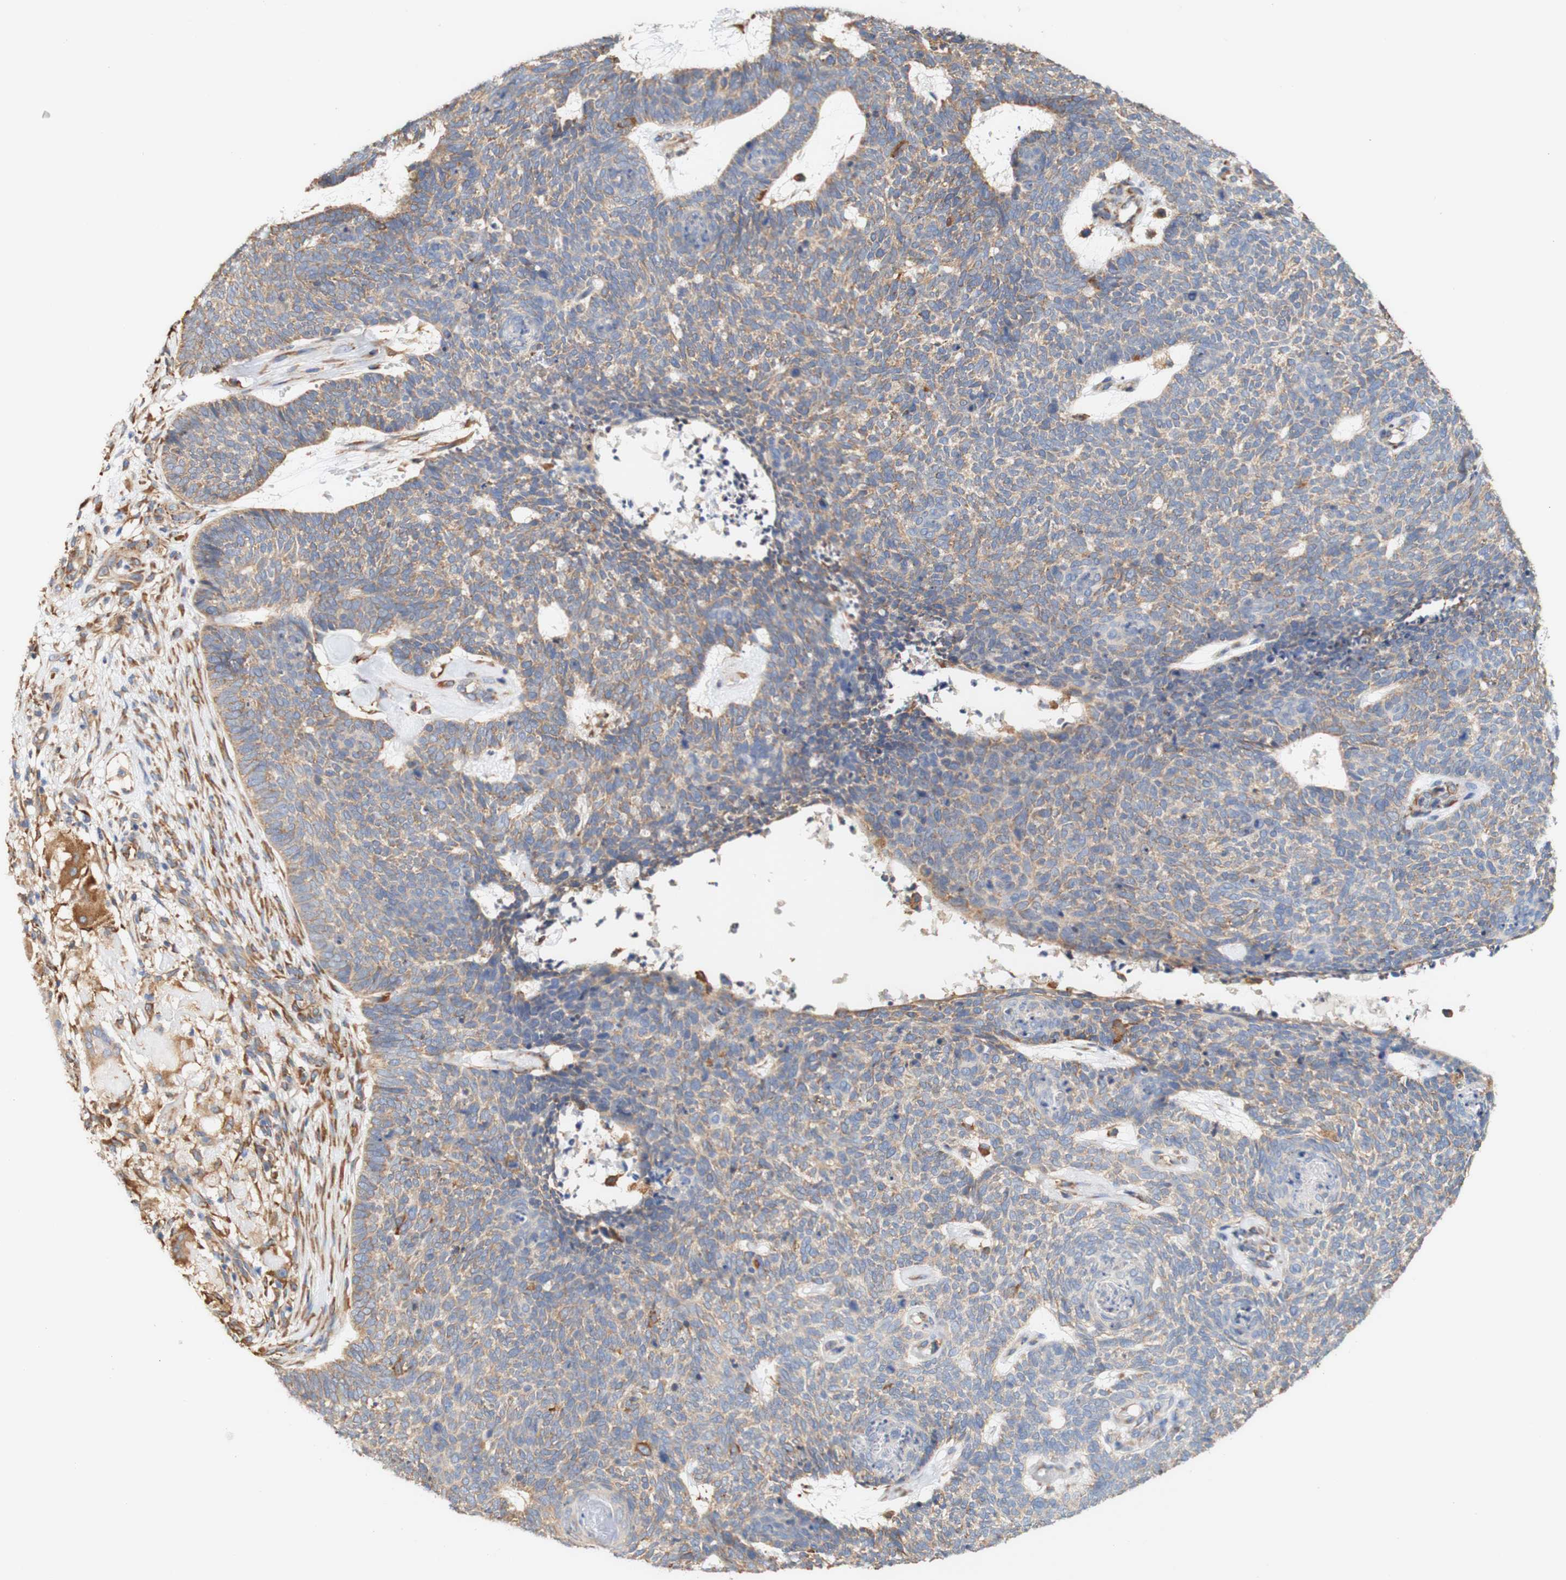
{"staining": {"intensity": "moderate", "quantity": "25%-75%", "location": "cytoplasmic/membranous"}, "tissue": "skin cancer", "cell_type": "Tumor cells", "image_type": "cancer", "snomed": [{"axis": "morphology", "description": "Basal cell carcinoma"}, {"axis": "topography", "description": "Skin"}], "caption": "Skin cancer (basal cell carcinoma) stained with DAB immunohistochemistry (IHC) demonstrates medium levels of moderate cytoplasmic/membranous positivity in approximately 25%-75% of tumor cells.", "gene": "EIF2AK4", "patient": {"sex": "female", "age": 84}}